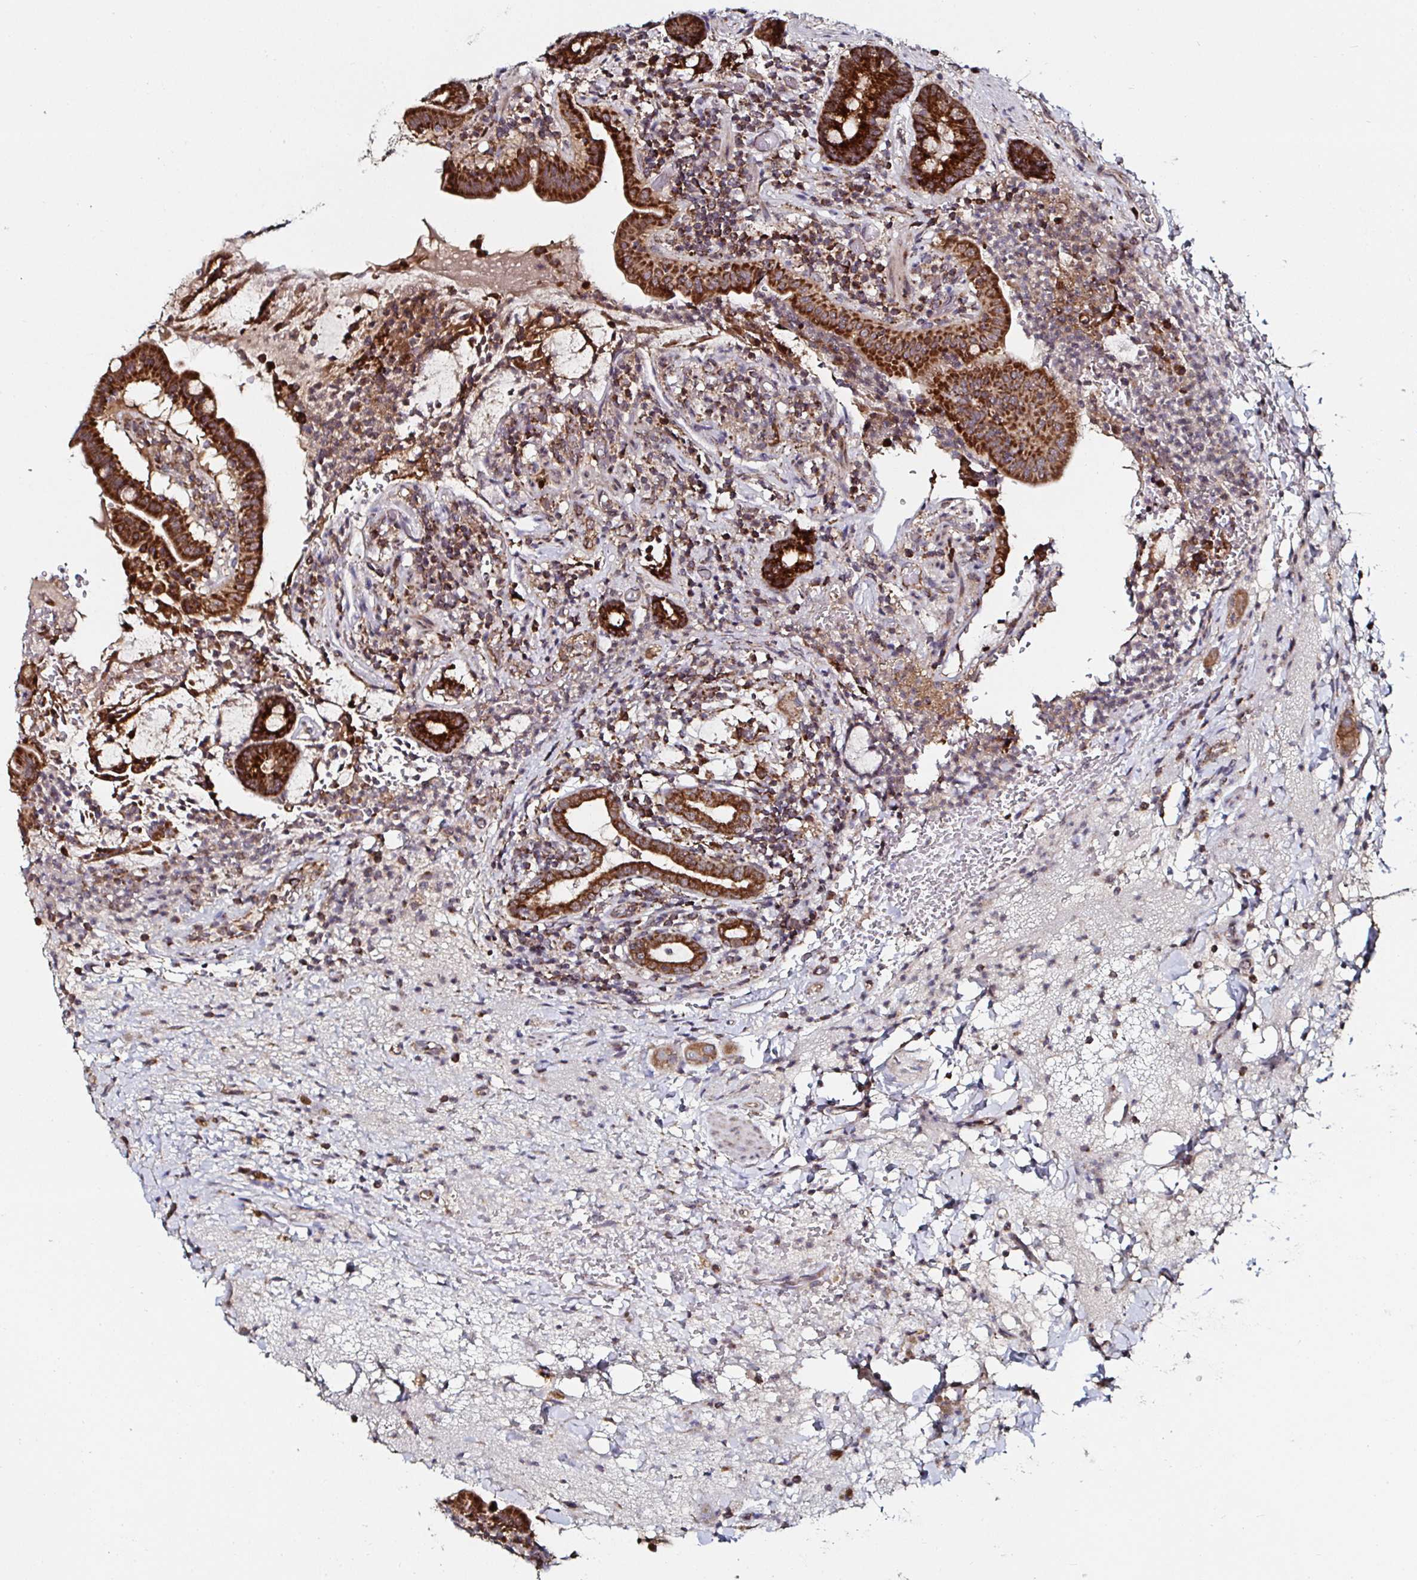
{"staining": {"intensity": "strong", "quantity": ">75%", "location": "cytoplasmic/membranous"}, "tissue": "small intestine", "cell_type": "Glandular cells", "image_type": "normal", "snomed": [{"axis": "morphology", "description": "Normal tissue, NOS"}, {"axis": "topography", "description": "Small intestine"}], "caption": "A micrograph showing strong cytoplasmic/membranous expression in about >75% of glandular cells in normal small intestine, as visualized by brown immunohistochemical staining.", "gene": "ATAD3A", "patient": {"sex": "male", "age": 26}}